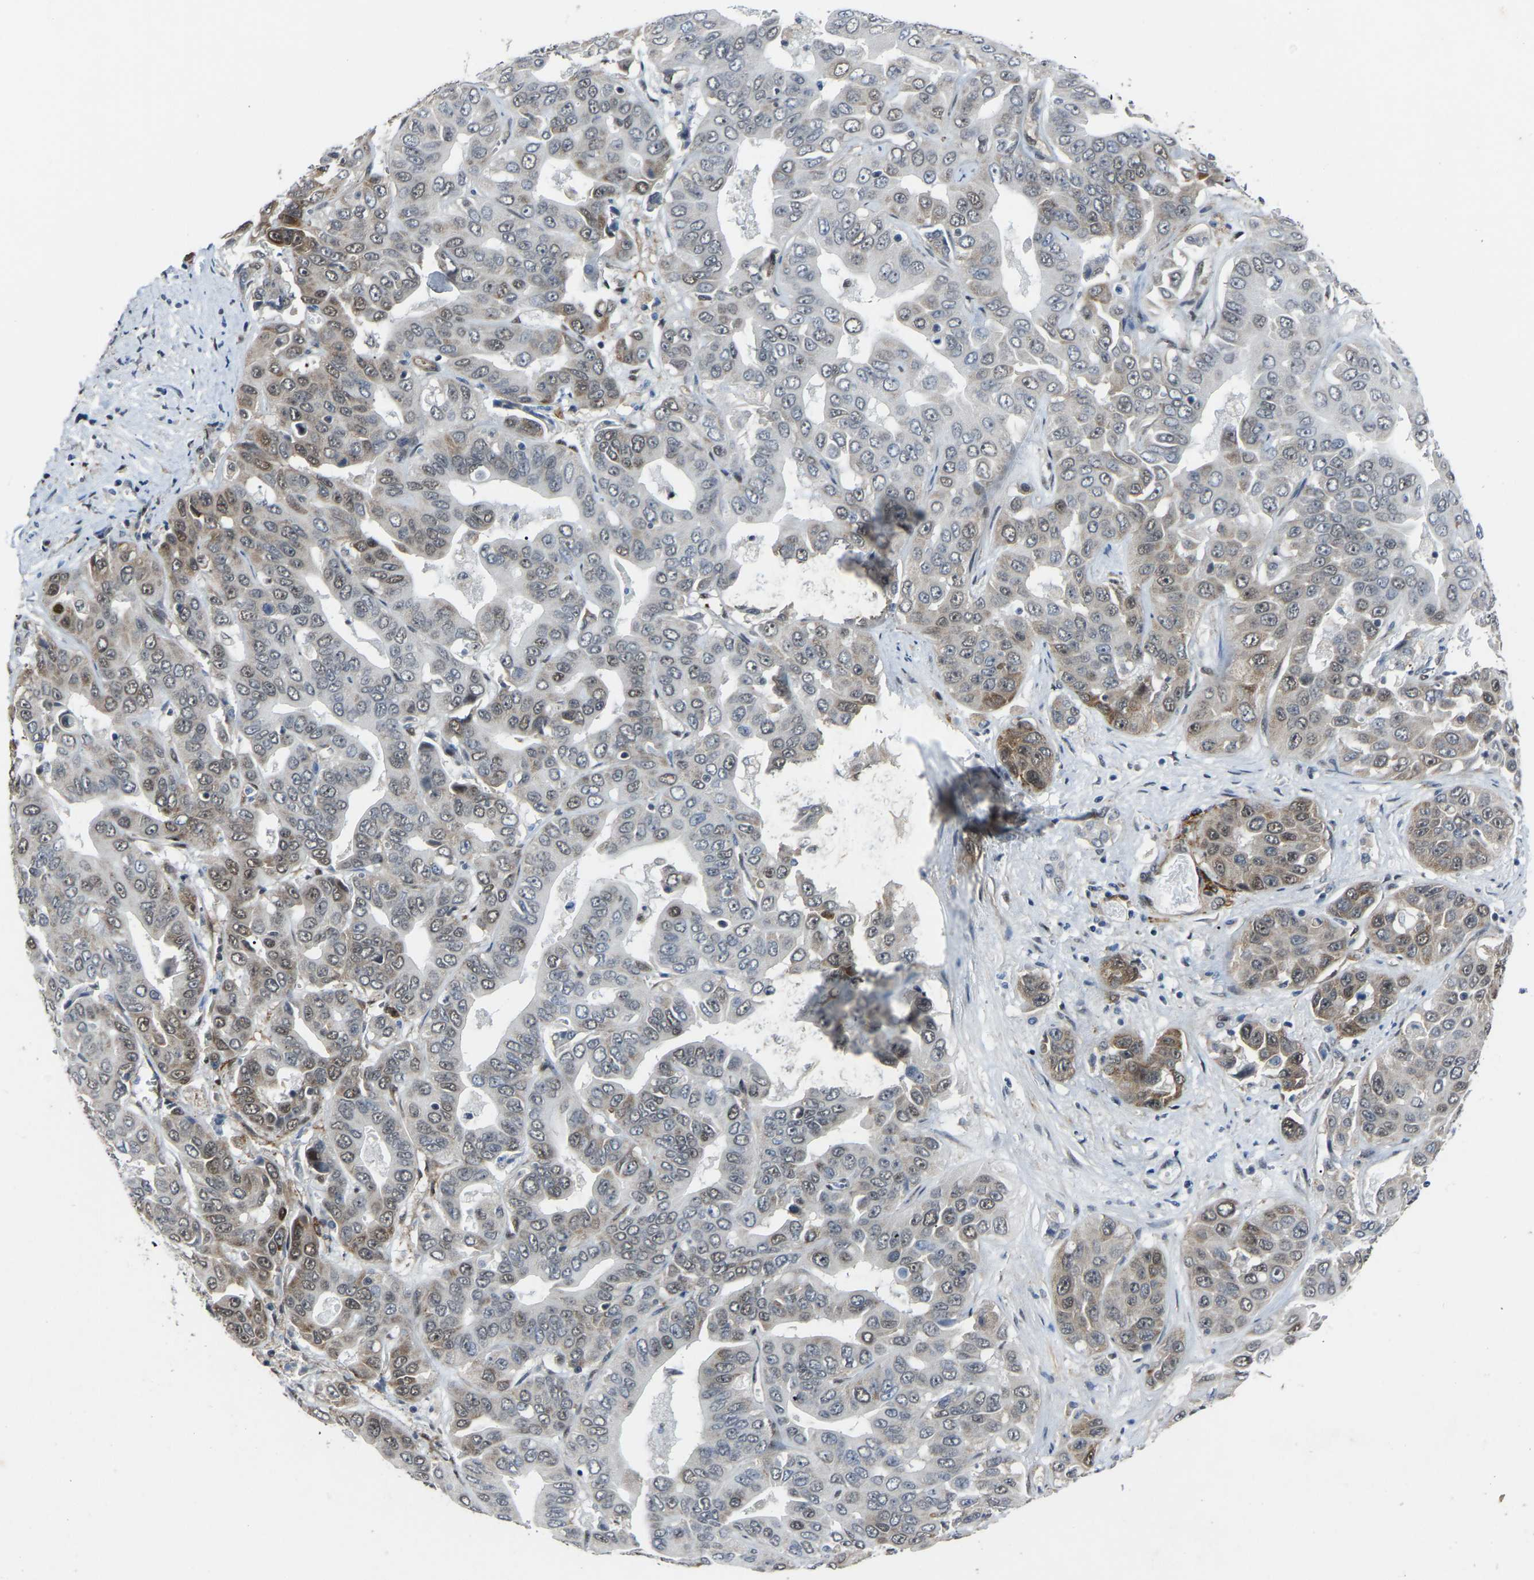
{"staining": {"intensity": "moderate", "quantity": "<25%", "location": "cytoplasmic/membranous,nuclear"}, "tissue": "liver cancer", "cell_type": "Tumor cells", "image_type": "cancer", "snomed": [{"axis": "morphology", "description": "Cholangiocarcinoma"}, {"axis": "topography", "description": "Liver"}], "caption": "A brown stain labels moderate cytoplasmic/membranous and nuclear positivity of a protein in human liver cancer (cholangiocarcinoma) tumor cells.", "gene": "DDX5", "patient": {"sex": "female", "age": 52}}